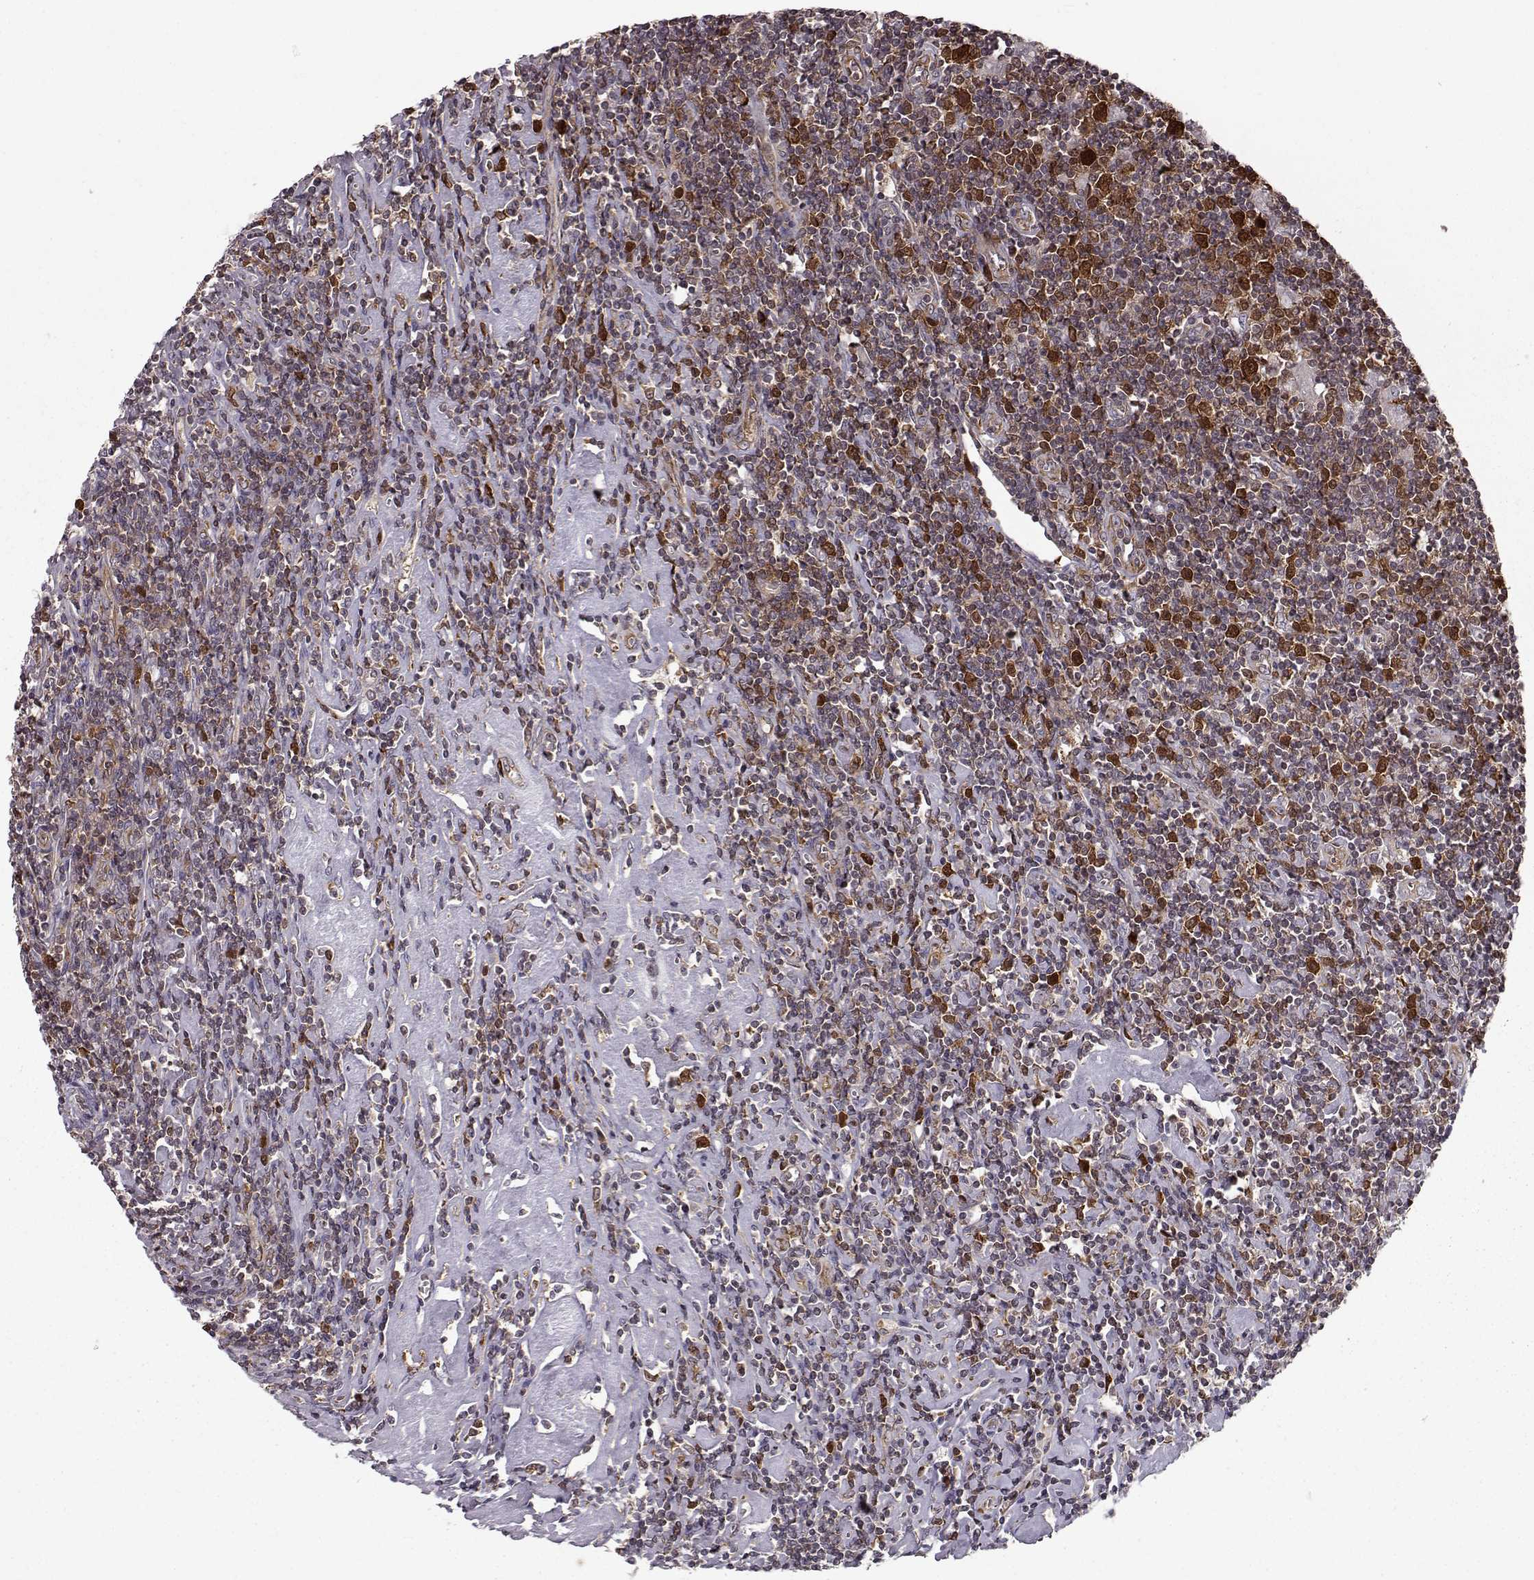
{"staining": {"intensity": "strong", "quantity": ">75%", "location": "cytoplasmic/membranous"}, "tissue": "lymphoma", "cell_type": "Tumor cells", "image_type": "cancer", "snomed": [{"axis": "morphology", "description": "Hodgkin's disease, NOS"}, {"axis": "topography", "description": "Lymph node"}], "caption": "Protein expression analysis of Hodgkin's disease displays strong cytoplasmic/membranous positivity in about >75% of tumor cells.", "gene": "RANBP1", "patient": {"sex": "male", "age": 40}}